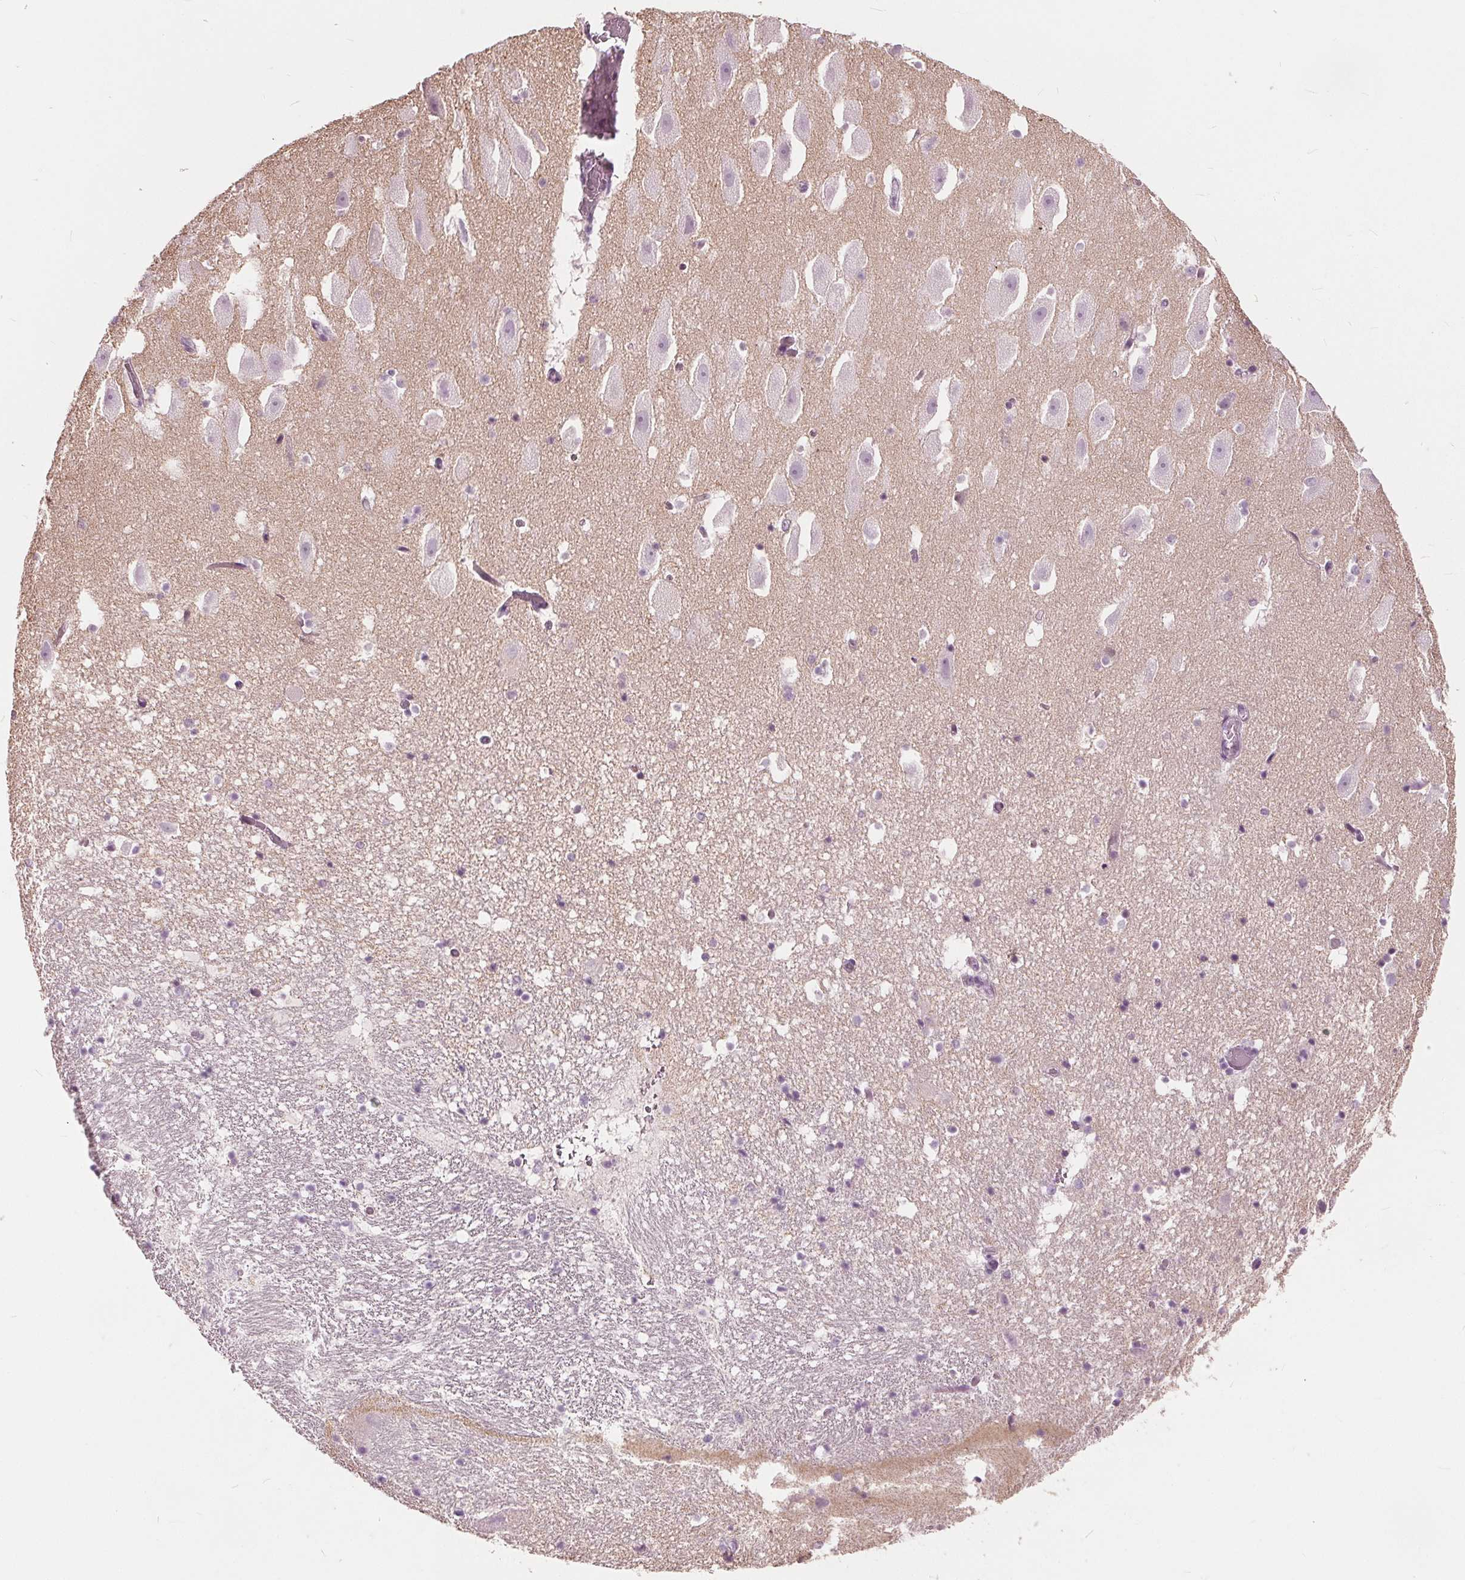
{"staining": {"intensity": "negative", "quantity": "none", "location": "none"}, "tissue": "hippocampus", "cell_type": "Glial cells", "image_type": "normal", "snomed": [{"axis": "morphology", "description": "Normal tissue, NOS"}, {"axis": "topography", "description": "Hippocampus"}], "caption": "A histopathology image of hippocampus stained for a protein reveals no brown staining in glial cells. (DAB immunohistochemistry with hematoxylin counter stain).", "gene": "TKFC", "patient": {"sex": "male", "age": 26}}